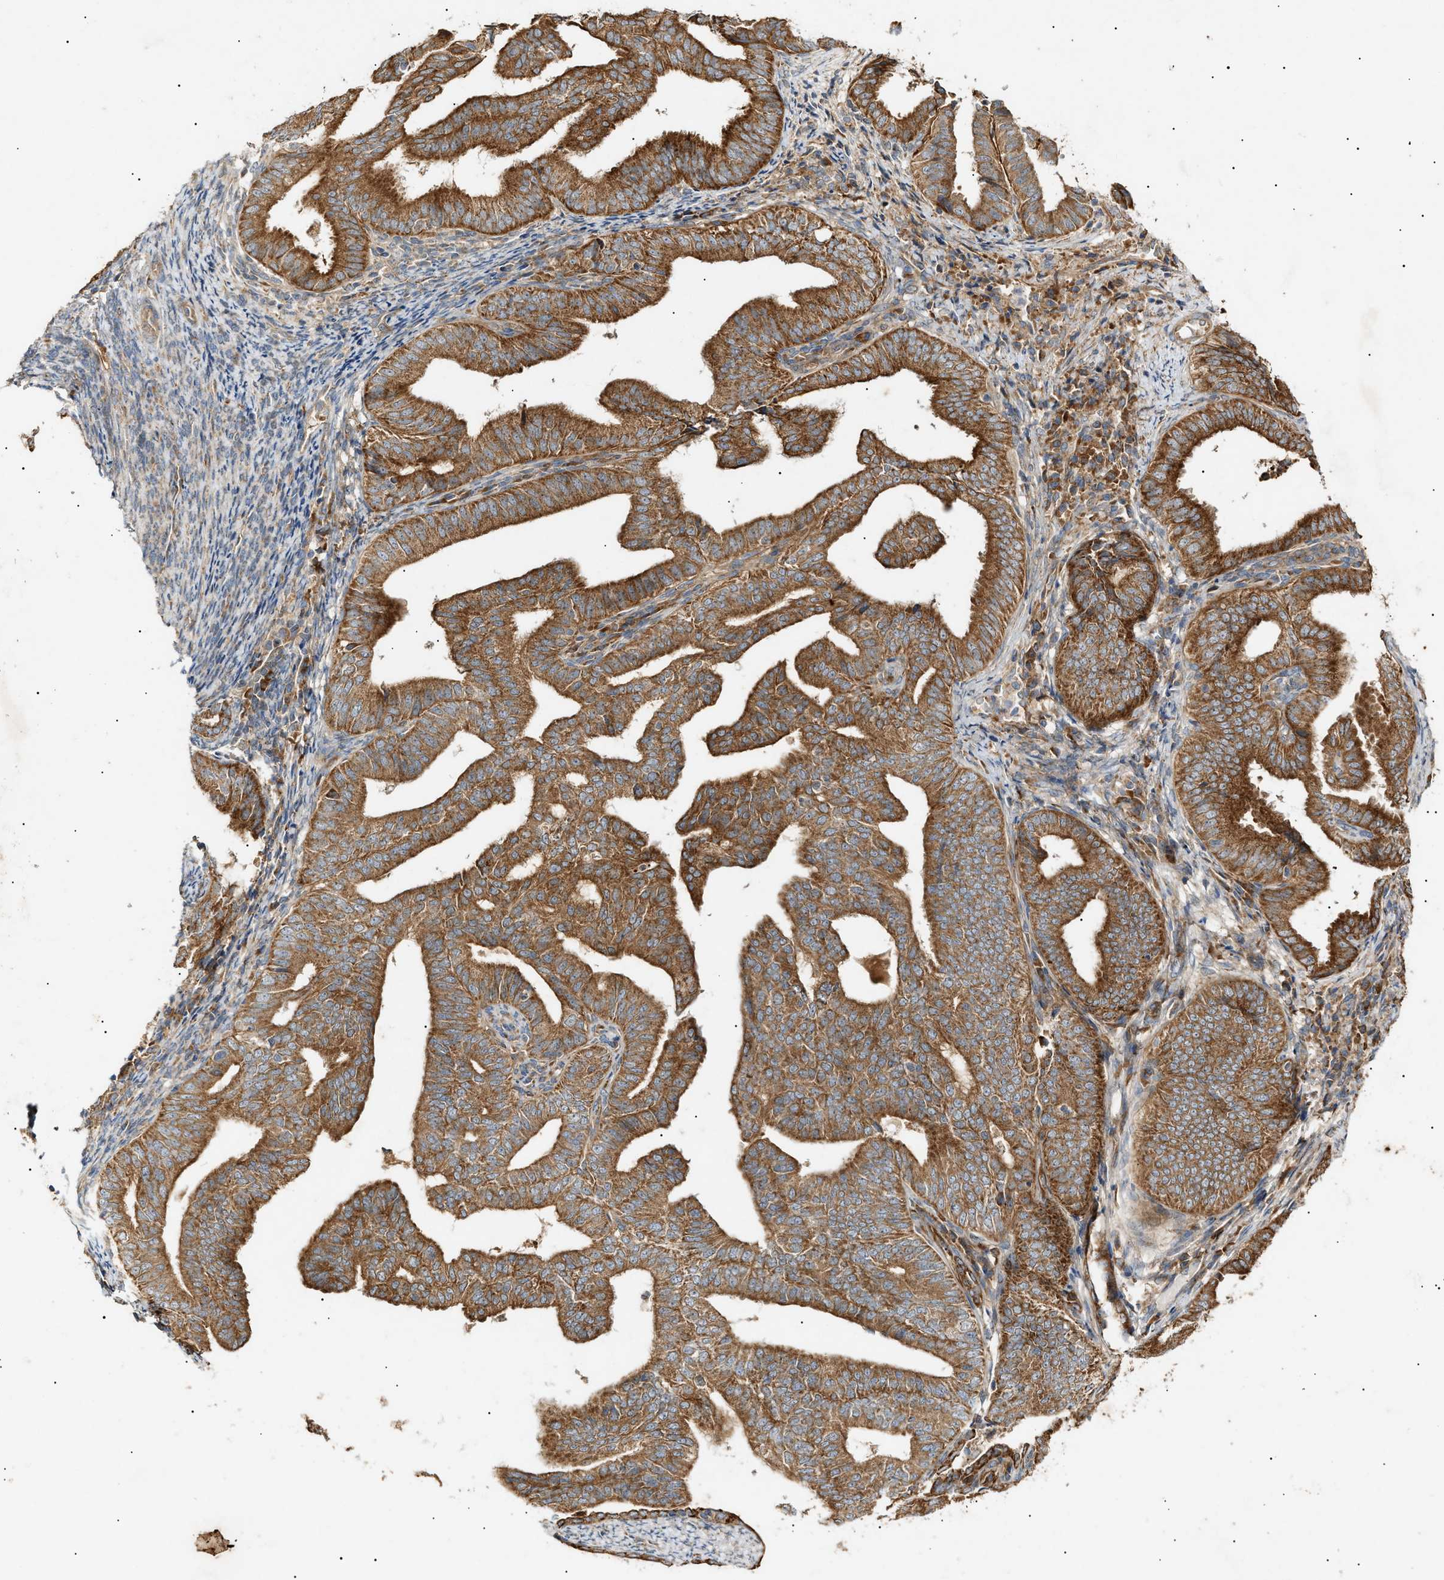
{"staining": {"intensity": "strong", "quantity": ">75%", "location": "cytoplasmic/membranous"}, "tissue": "endometrial cancer", "cell_type": "Tumor cells", "image_type": "cancer", "snomed": [{"axis": "morphology", "description": "Adenocarcinoma, NOS"}, {"axis": "topography", "description": "Endometrium"}], "caption": "Brown immunohistochemical staining in adenocarcinoma (endometrial) reveals strong cytoplasmic/membranous staining in about >75% of tumor cells.", "gene": "MTCH1", "patient": {"sex": "female", "age": 58}}